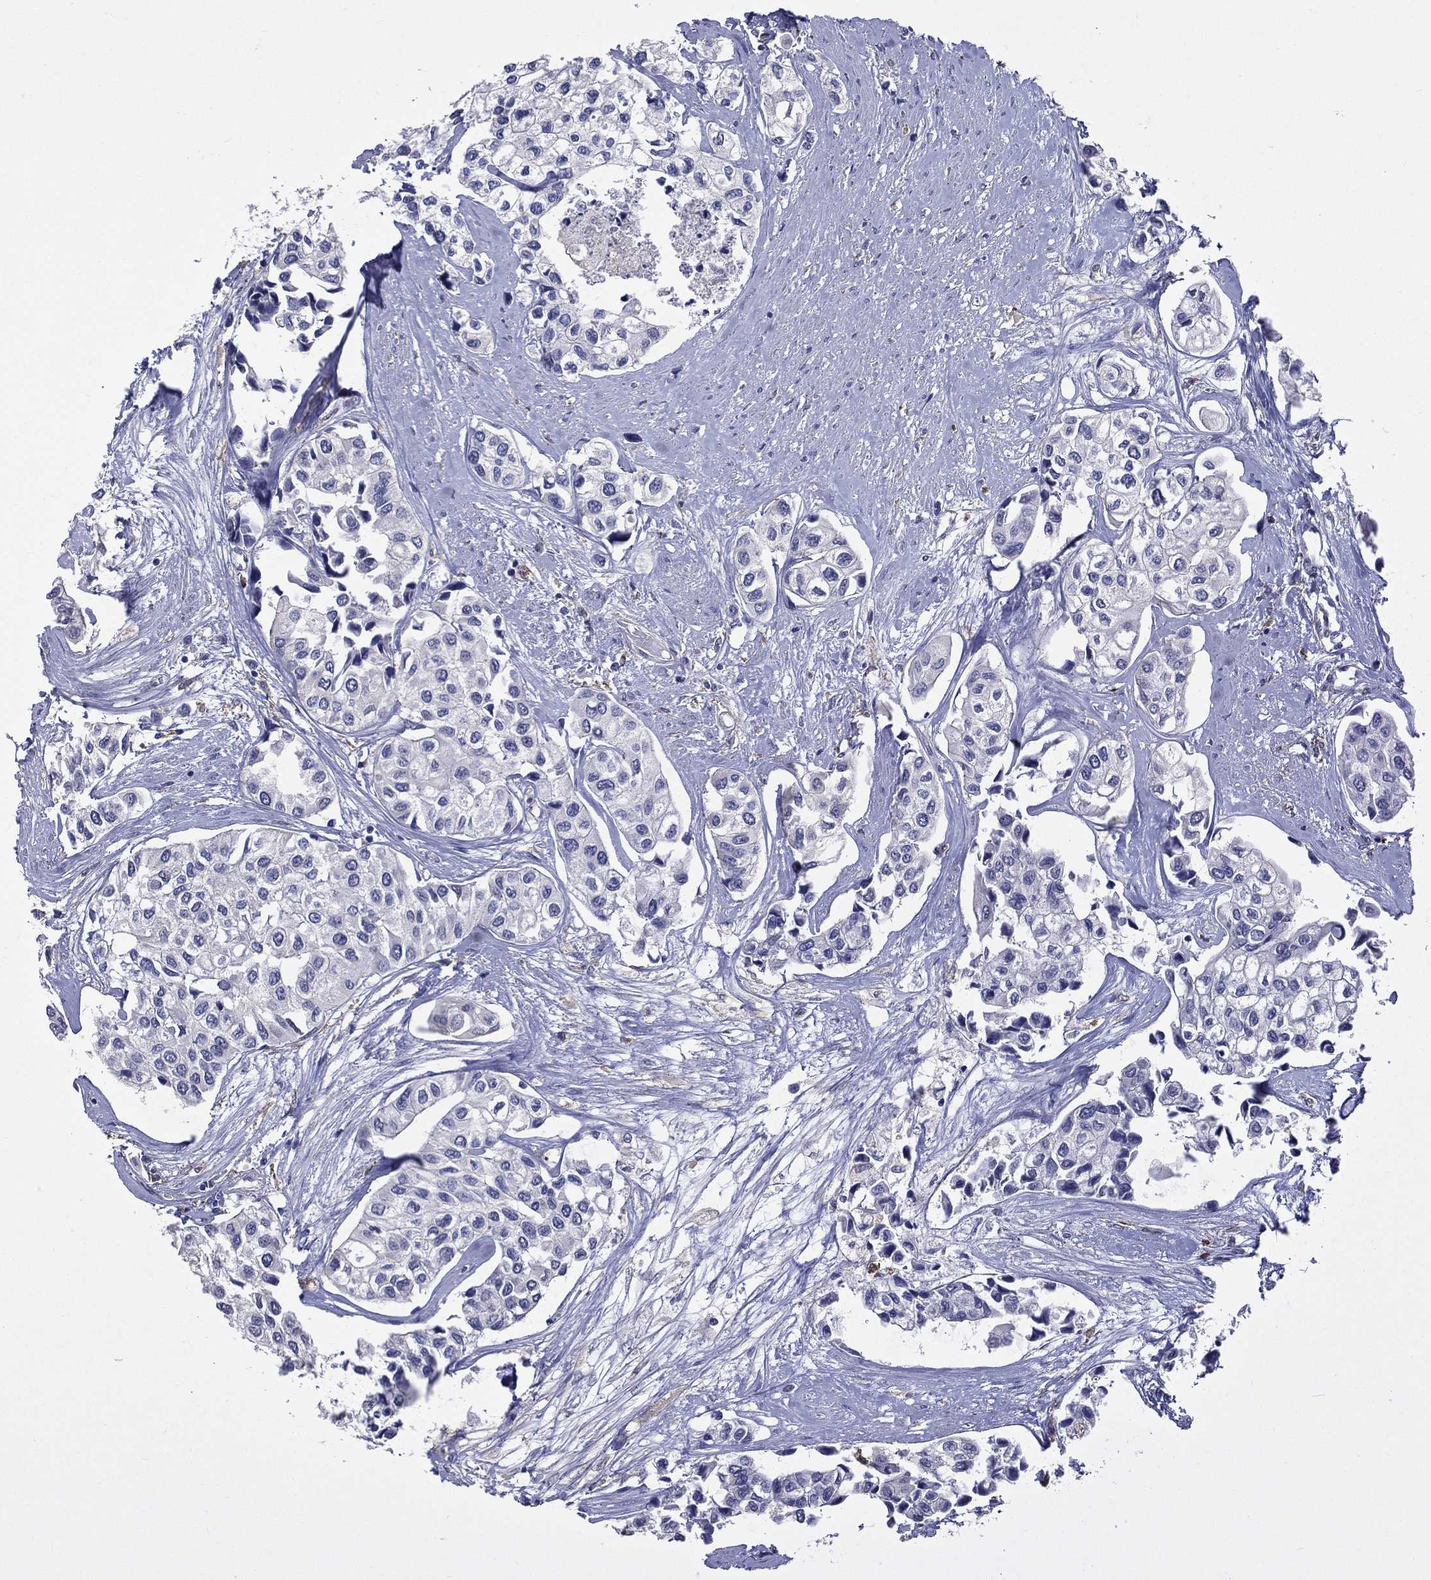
{"staining": {"intensity": "negative", "quantity": "none", "location": "none"}, "tissue": "urothelial cancer", "cell_type": "Tumor cells", "image_type": "cancer", "snomed": [{"axis": "morphology", "description": "Urothelial carcinoma, High grade"}, {"axis": "topography", "description": "Urinary bladder"}], "caption": "This is an immunohistochemistry (IHC) micrograph of human high-grade urothelial carcinoma. There is no expression in tumor cells.", "gene": "GPR171", "patient": {"sex": "male", "age": 73}}